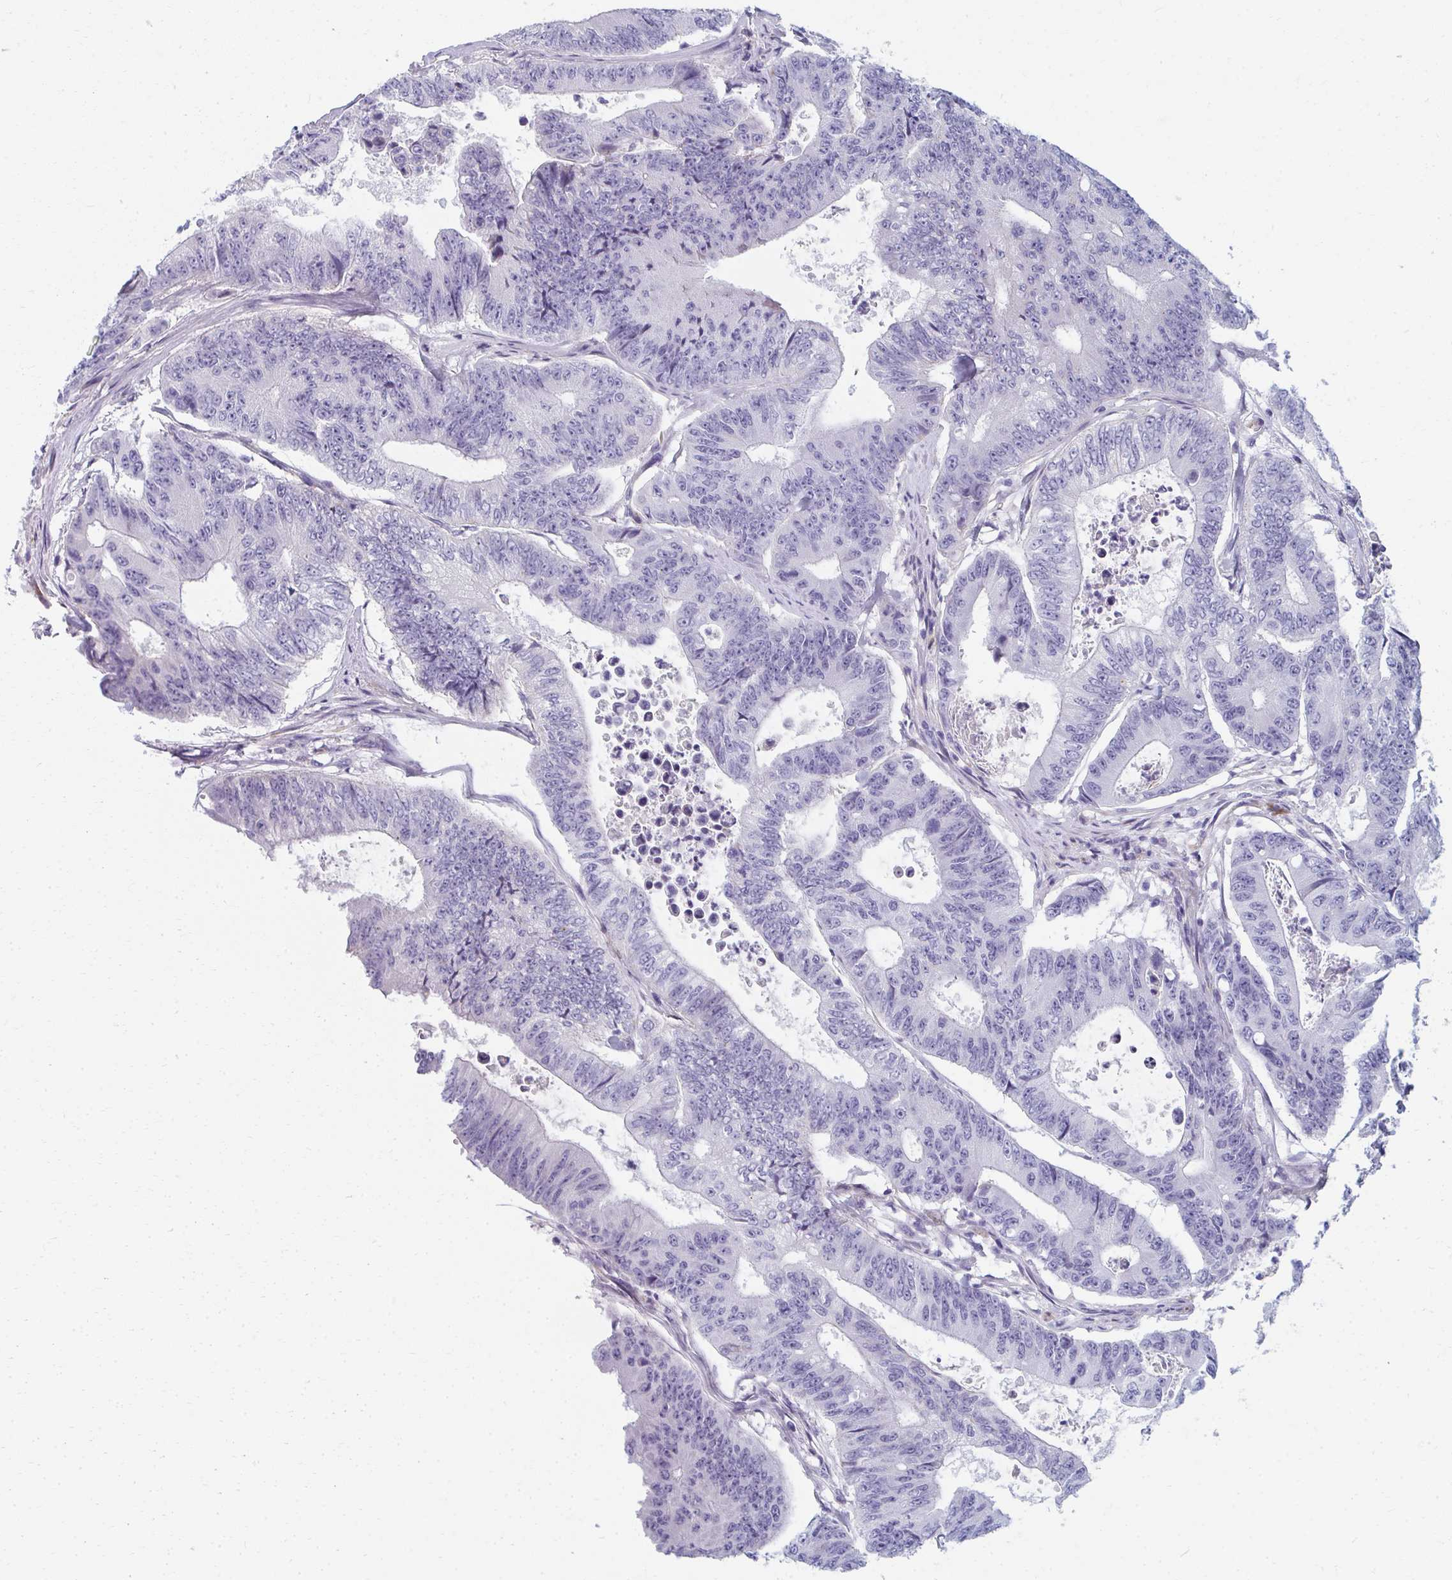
{"staining": {"intensity": "negative", "quantity": "none", "location": "none"}, "tissue": "colorectal cancer", "cell_type": "Tumor cells", "image_type": "cancer", "snomed": [{"axis": "morphology", "description": "Adenocarcinoma, NOS"}, {"axis": "topography", "description": "Colon"}], "caption": "This is an immunohistochemistry histopathology image of human colorectal adenocarcinoma. There is no staining in tumor cells.", "gene": "EIF1AD", "patient": {"sex": "female", "age": 48}}